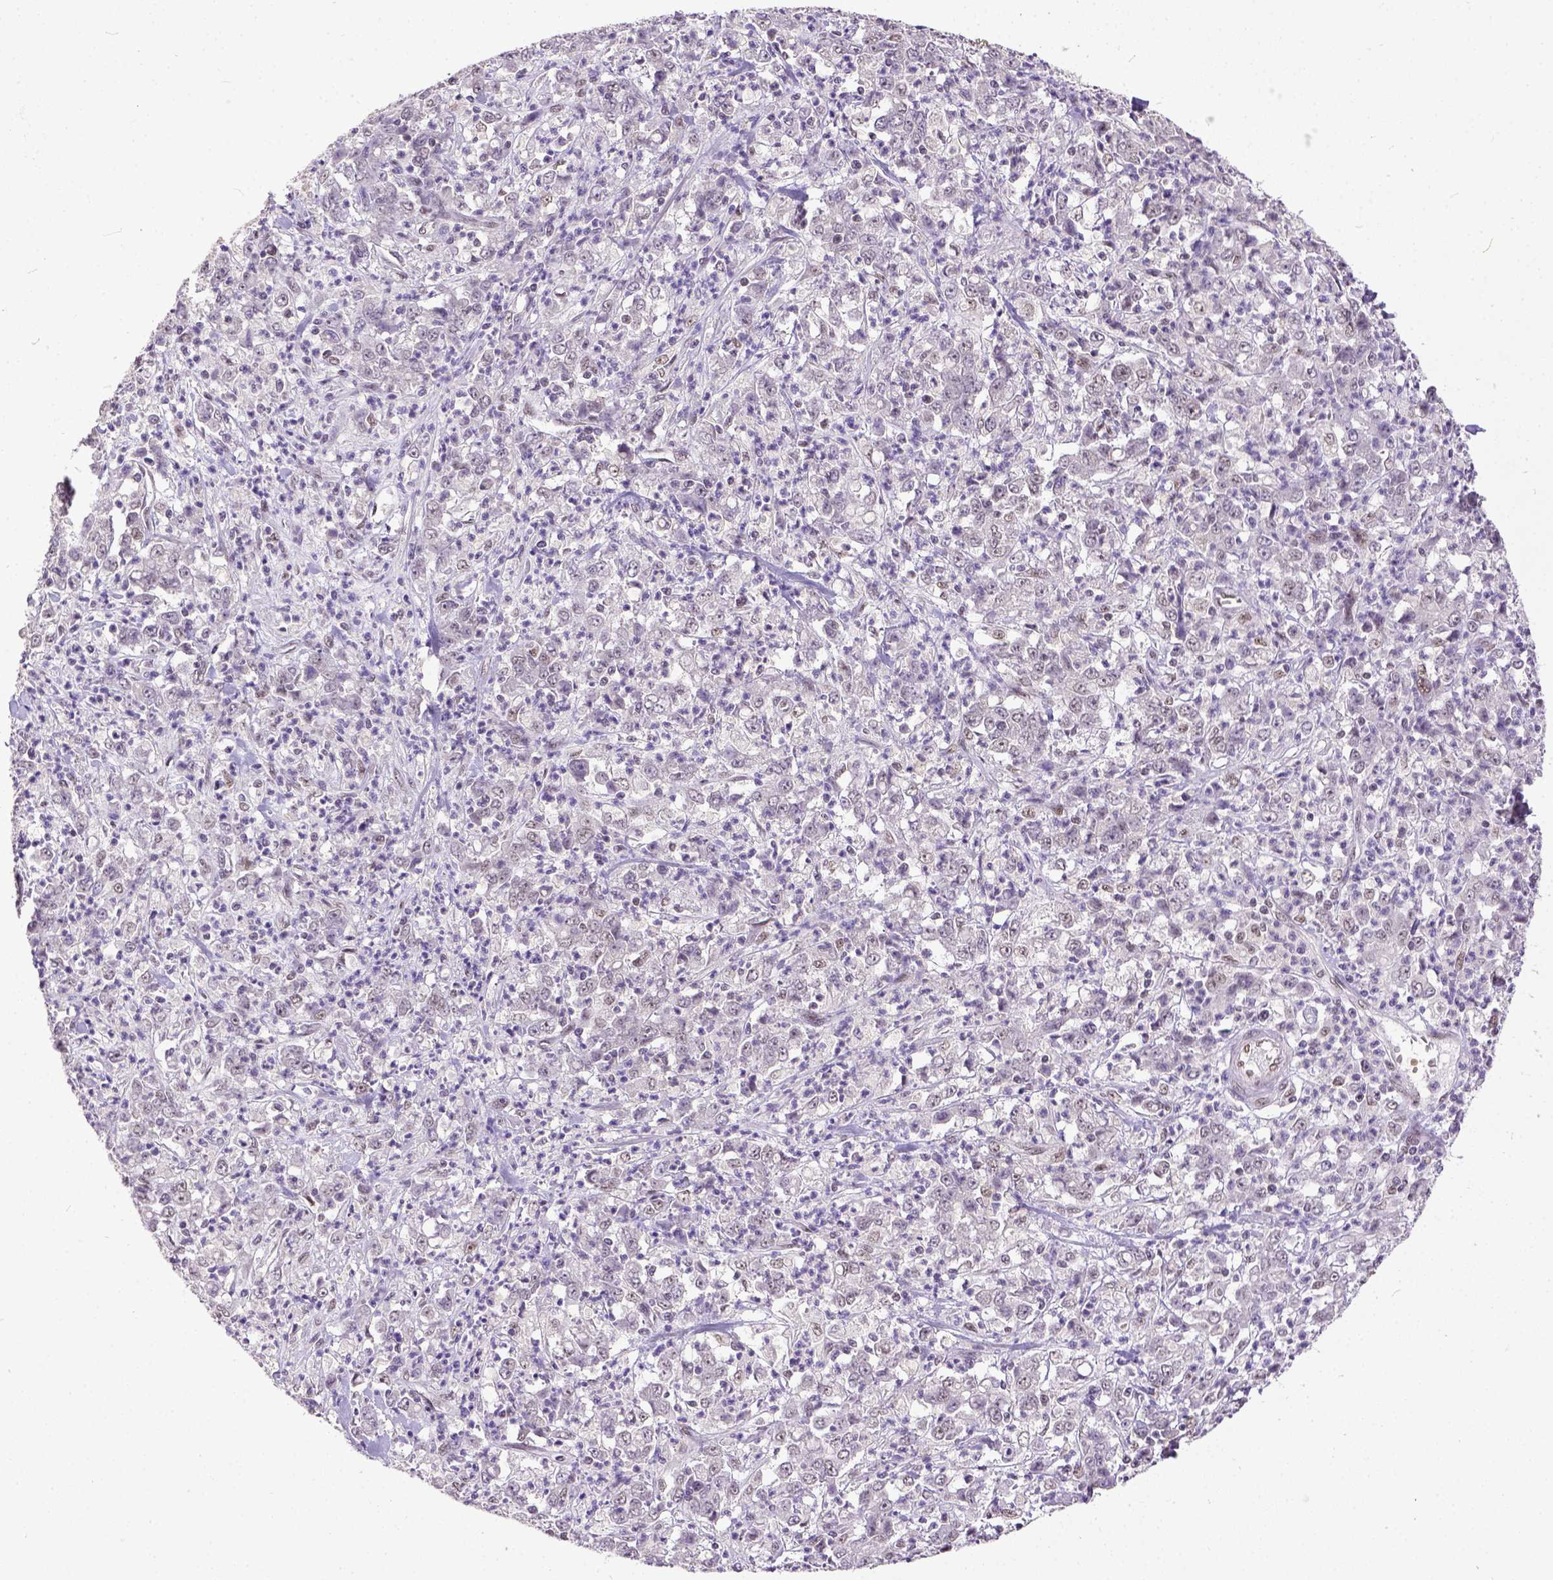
{"staining": {"intensity": "negative", "quantity": "none", "location": "none"}, "tissue": "stomach cancer", "cell_type": "Tumor cells", "image_type": "cancer", "snomed": [{"axis": "morphology", "description": "Adenocarcinoma, NOS"}, {"axis": "topography", "description": "Stomach, lower"}], "caption": "Immunohistochemistry of stomach cancer exhibits no expression in tumor cells.", "gene": "ERCC1", "patient": {"sex": "female", "age": 71}}